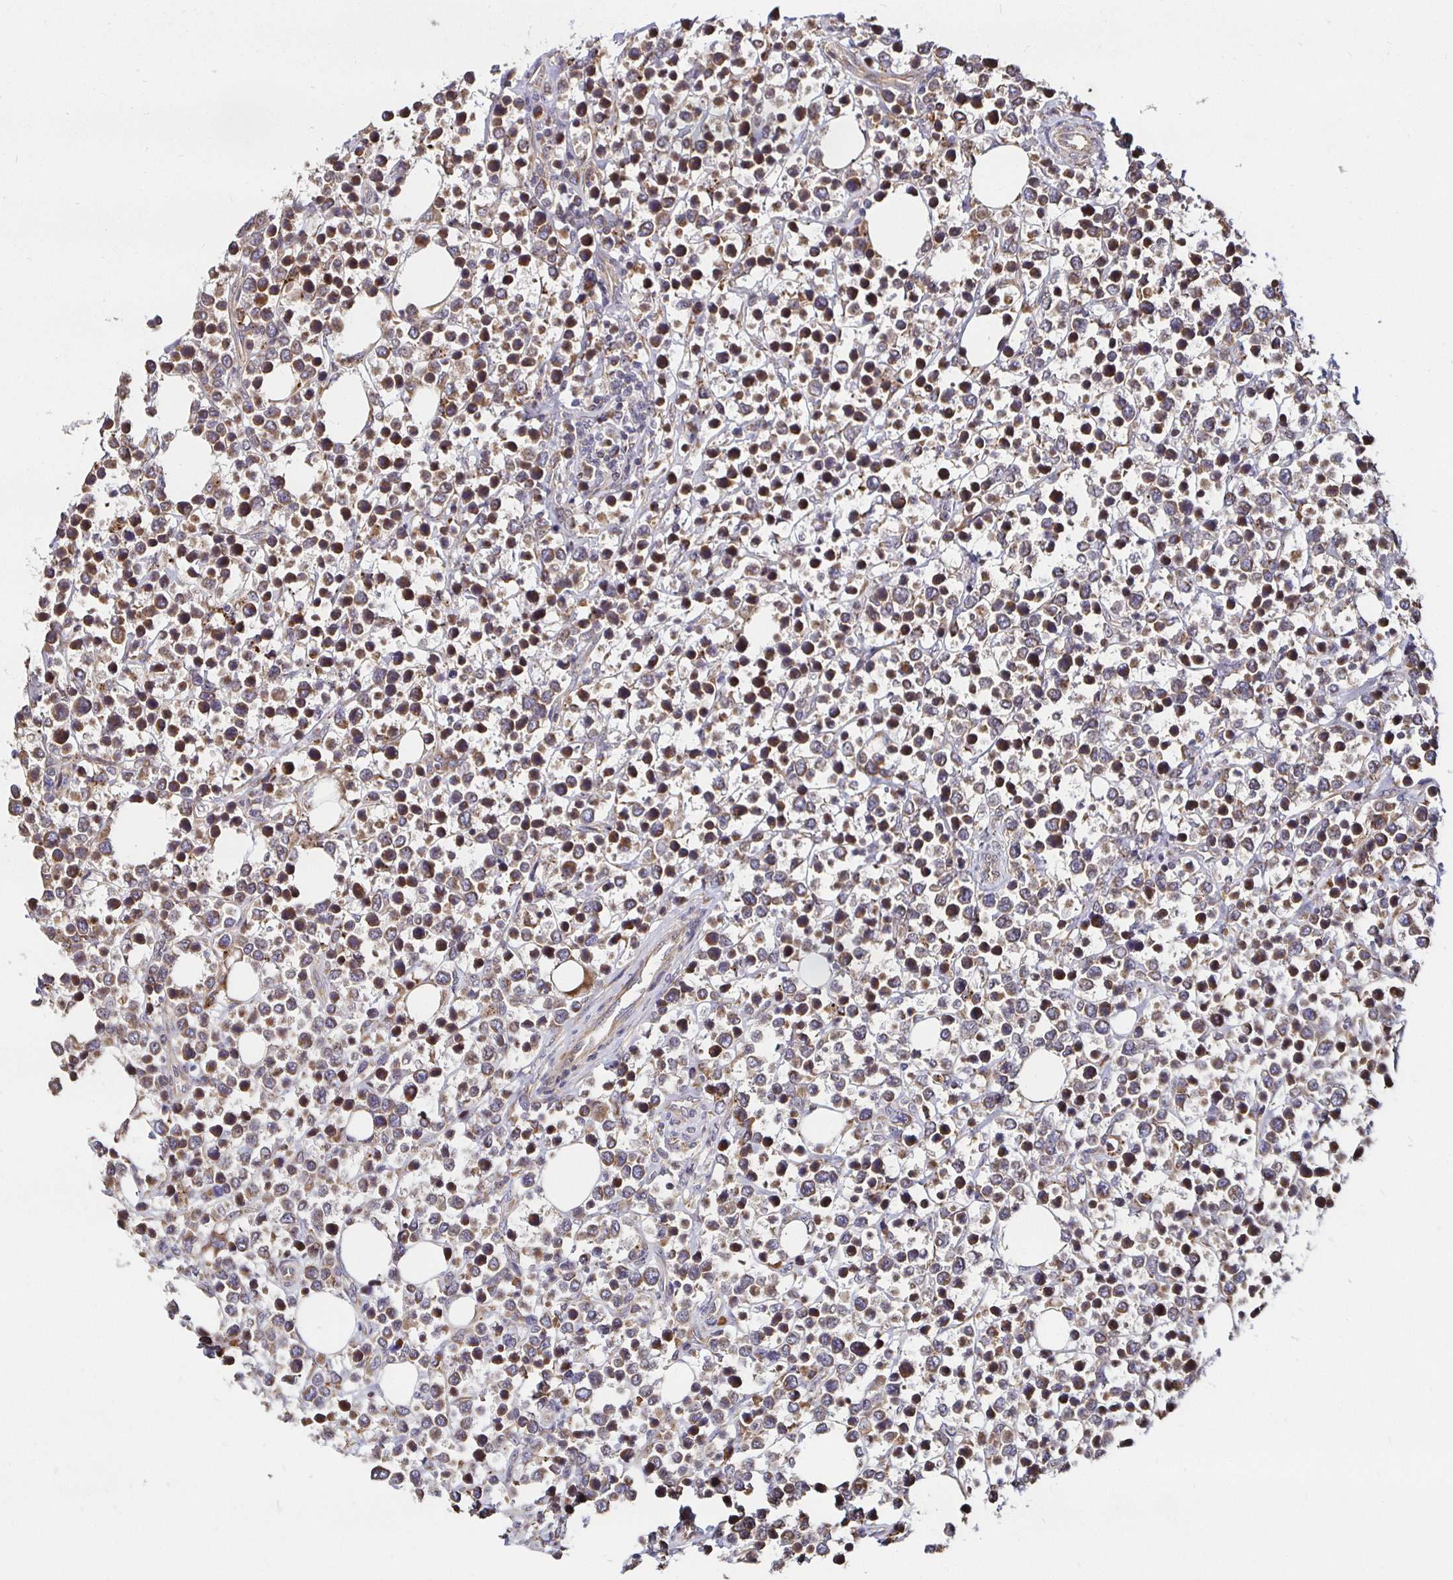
{"staining": {"intensity": "moderate", "quantity": "25%-75%", "location": "cytoplasmic/membranous"}, "tissue": "lymphoma", "cell_type": "Tumor cells", "image_type": "cancer", "snomed": [{"axis": "morphology", "description": "Malignant lymphoma, non-Hodgkin's type, Low grade"}, {"axis": "topography", "description": "Lymph node"}], "caption": "Low-grade malignant lymphoma, non-Hodgkin's type stained with immunohistochemistry shows moderate cytoplasmic/membranous expression in approximately 25%-75% of tumor cells. Nuclei are stained in blue.", "gene": "MLST8", "patient": {"sex": "male", "age": 60}}